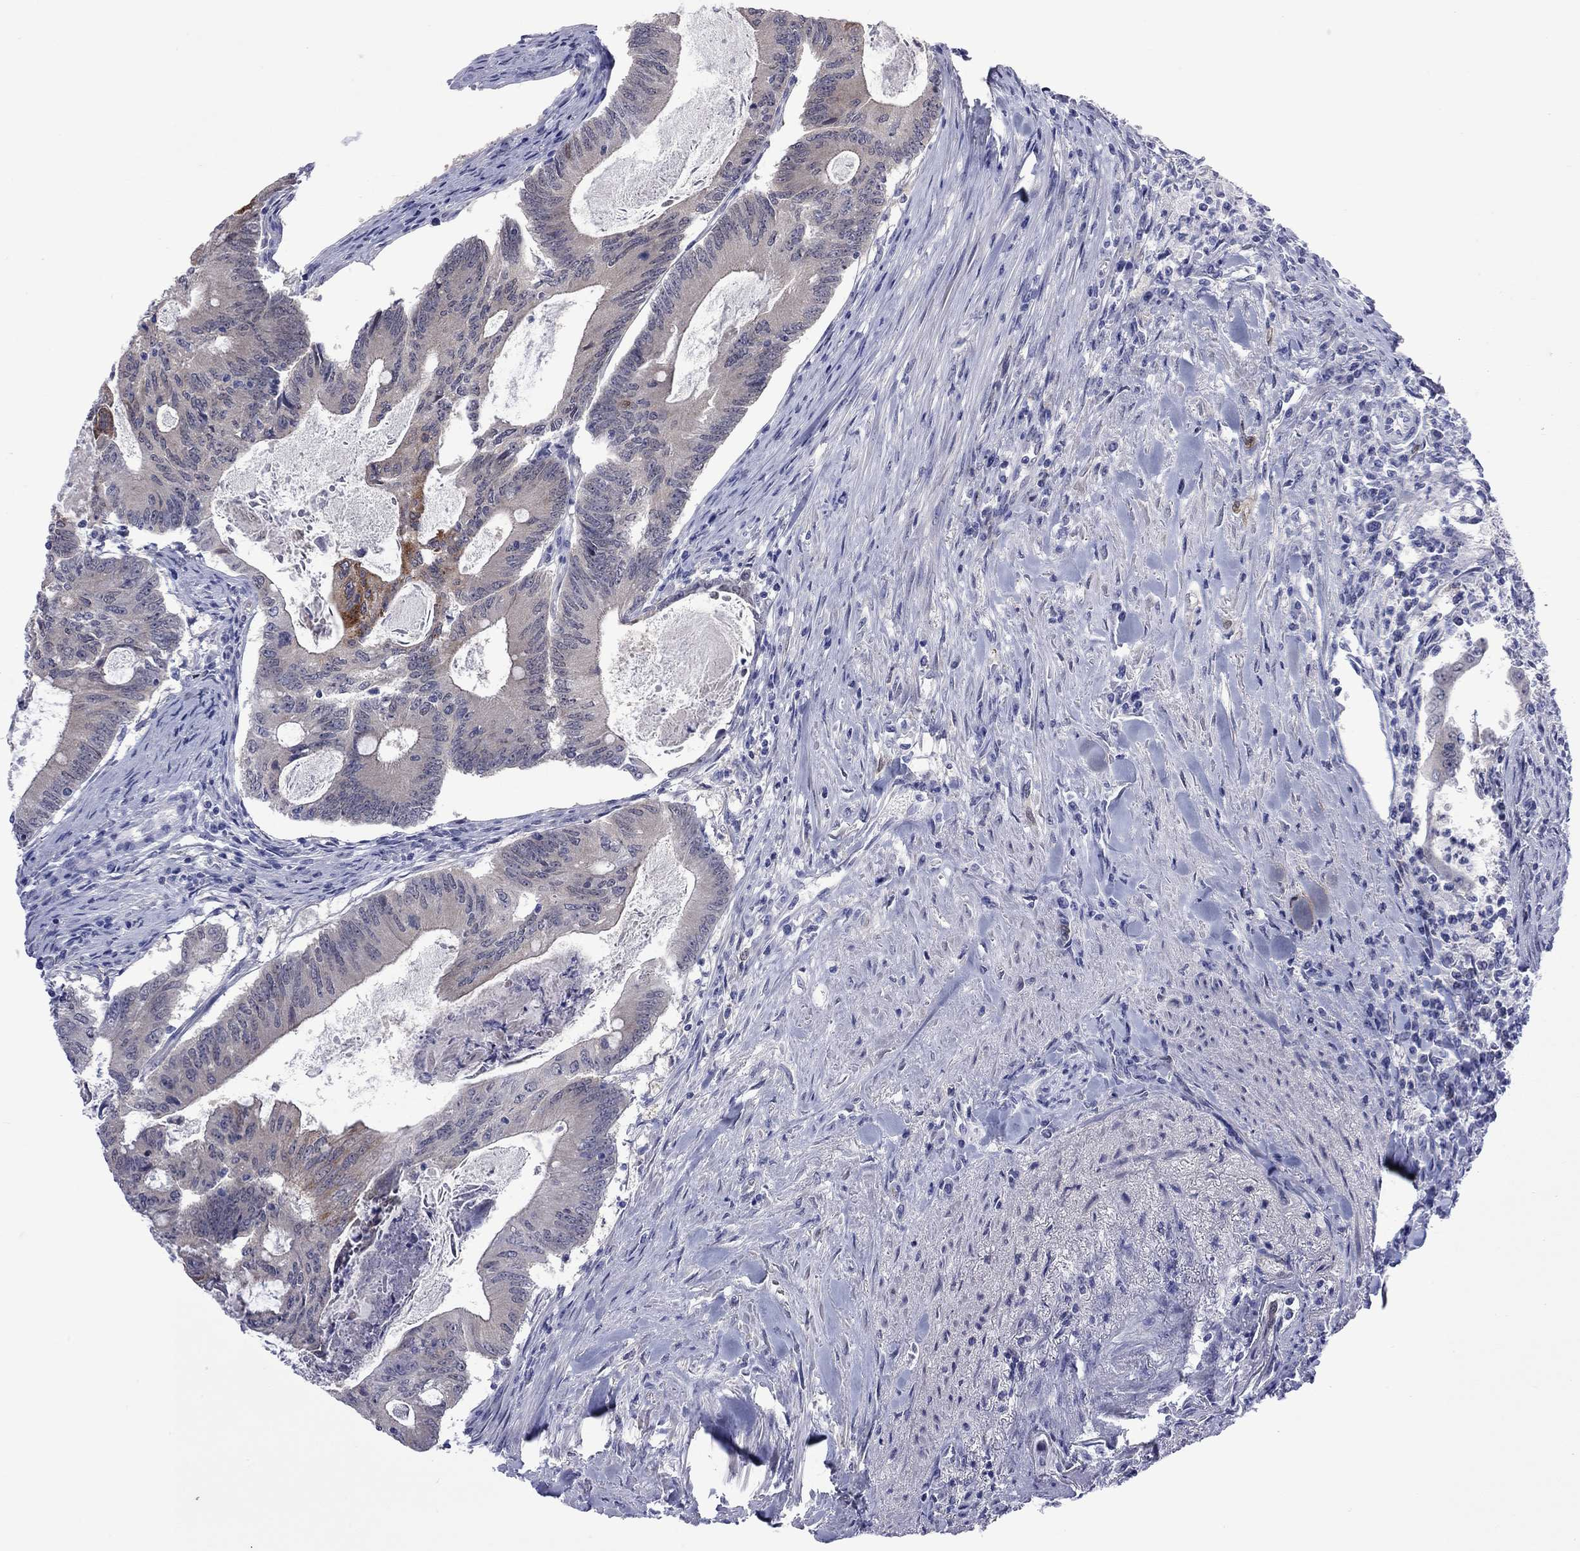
{"staining": {"intensity": "moderate", "quantity": "<25%", "location": "cytoplasmic/membranous"}, "tissue": "colorectal cancer", "cell_type": "Tumor cells", "image_type": "cancer", "snomed": [{"axis": "morphology", "description": "Adenocarcinoma, NOS"}, {"axis": "topography", "description": "Colon"}], "caption": "The immunohistochemical stain shows moderate cytoplasmic/membranous expression in tumor cells of colorectal cancer tissue.", "gene": "CTNNBIP1", "patient": {"sex": "female", "age": 70}}